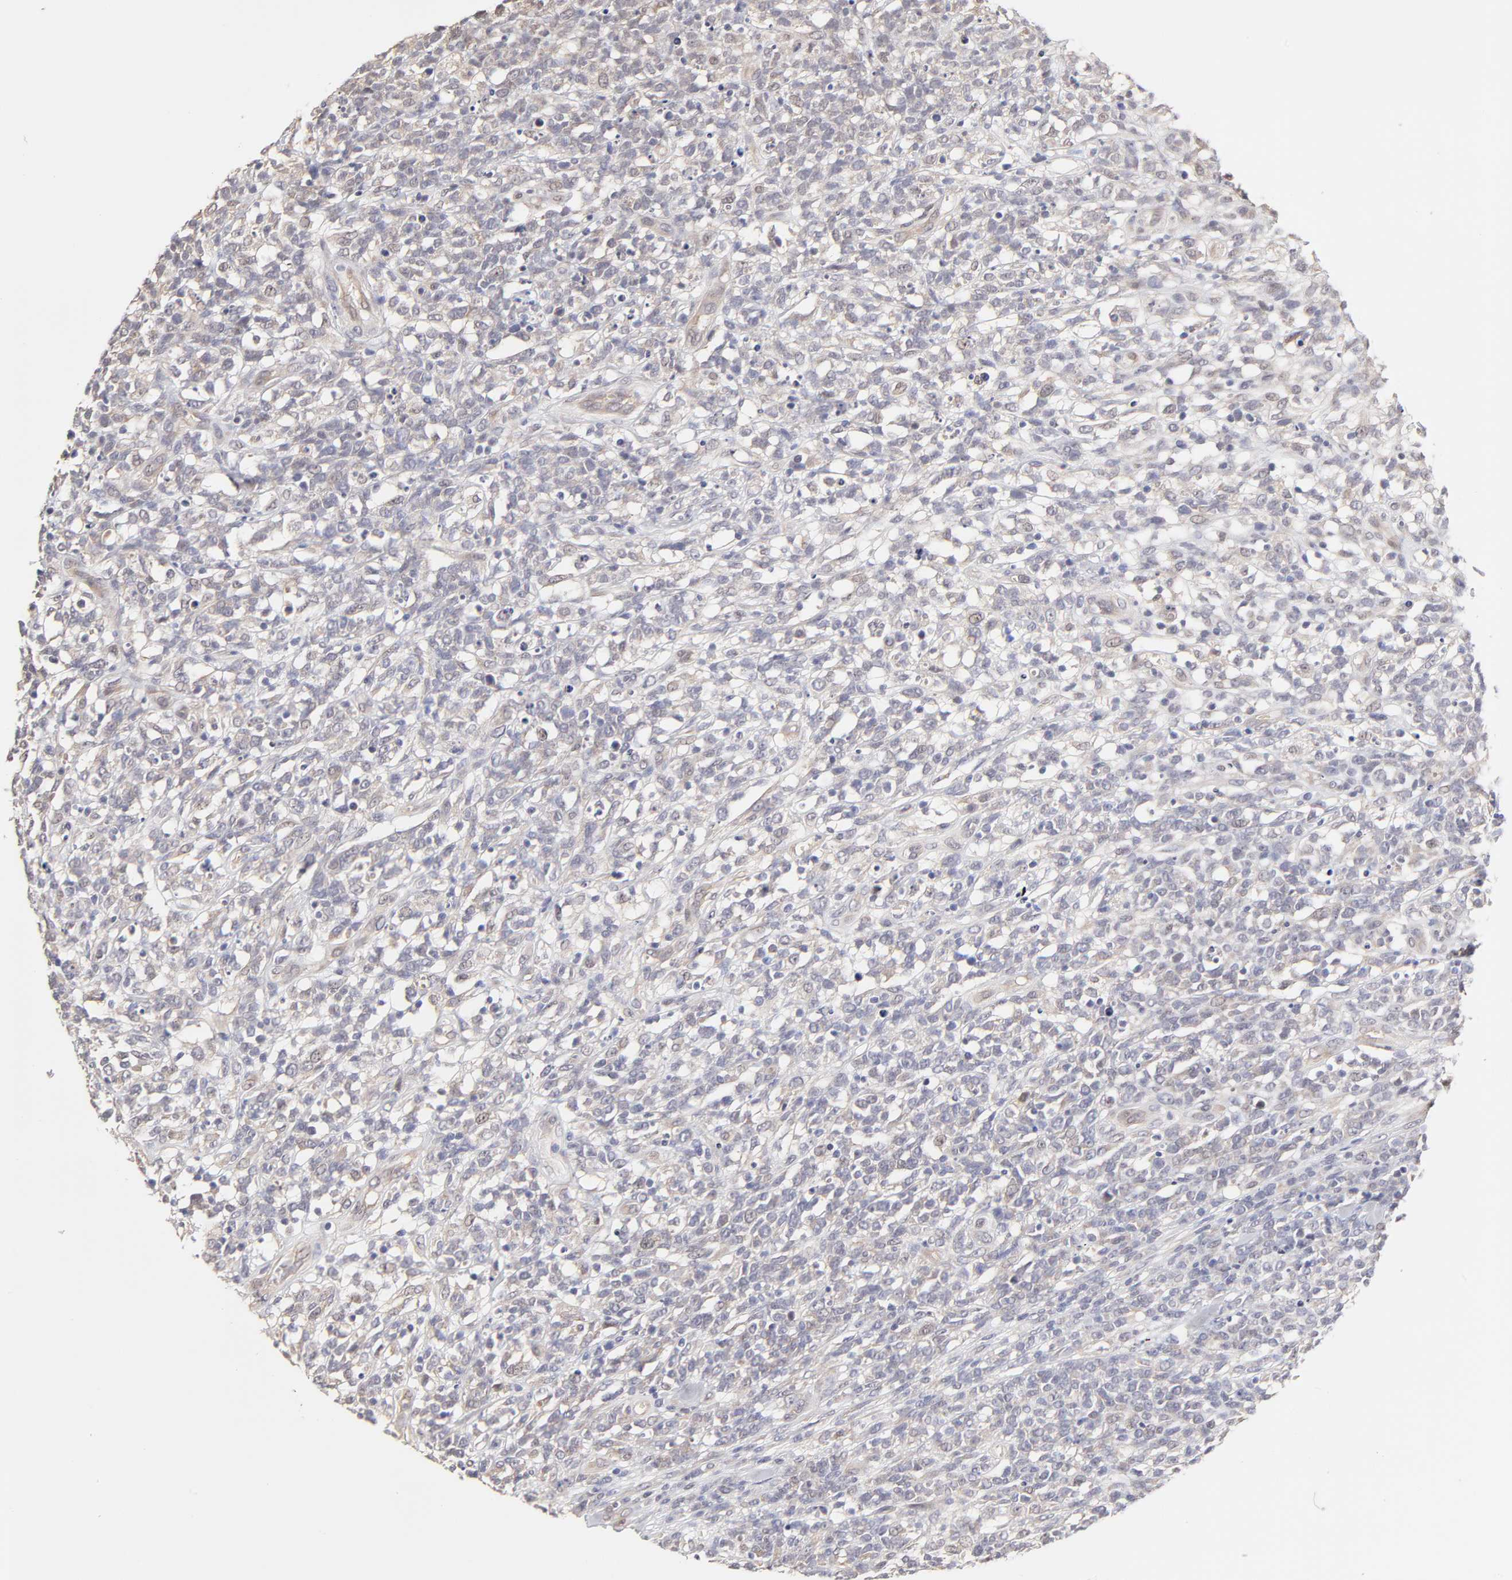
{"staining": {"intensity": "weak", "quantity": "<25%", "location": "cytoplasmic/membranous"}, "tissue": "lymphoma", "cell_type": "Tumor cells", "image_type": "cancer", "snomed": [{"axis": "morphology", "description": "Malignant lymphoma, non-Hodgkin's type, High grade"}, {"axis": "topography", "description": "Lymph node"}], "caption": "Photomicrograph shows no protein positivity in tumor cells of lymphoma tissue. (Stains: DAB (3,3'-diaminobenzidine) immunohistochemistry with hematoxylin counter stain, Microscopy: brightfield microscopy at high magnification).", "gene": "ZNF10", "patient": {"sex": "female", "age": 73}}